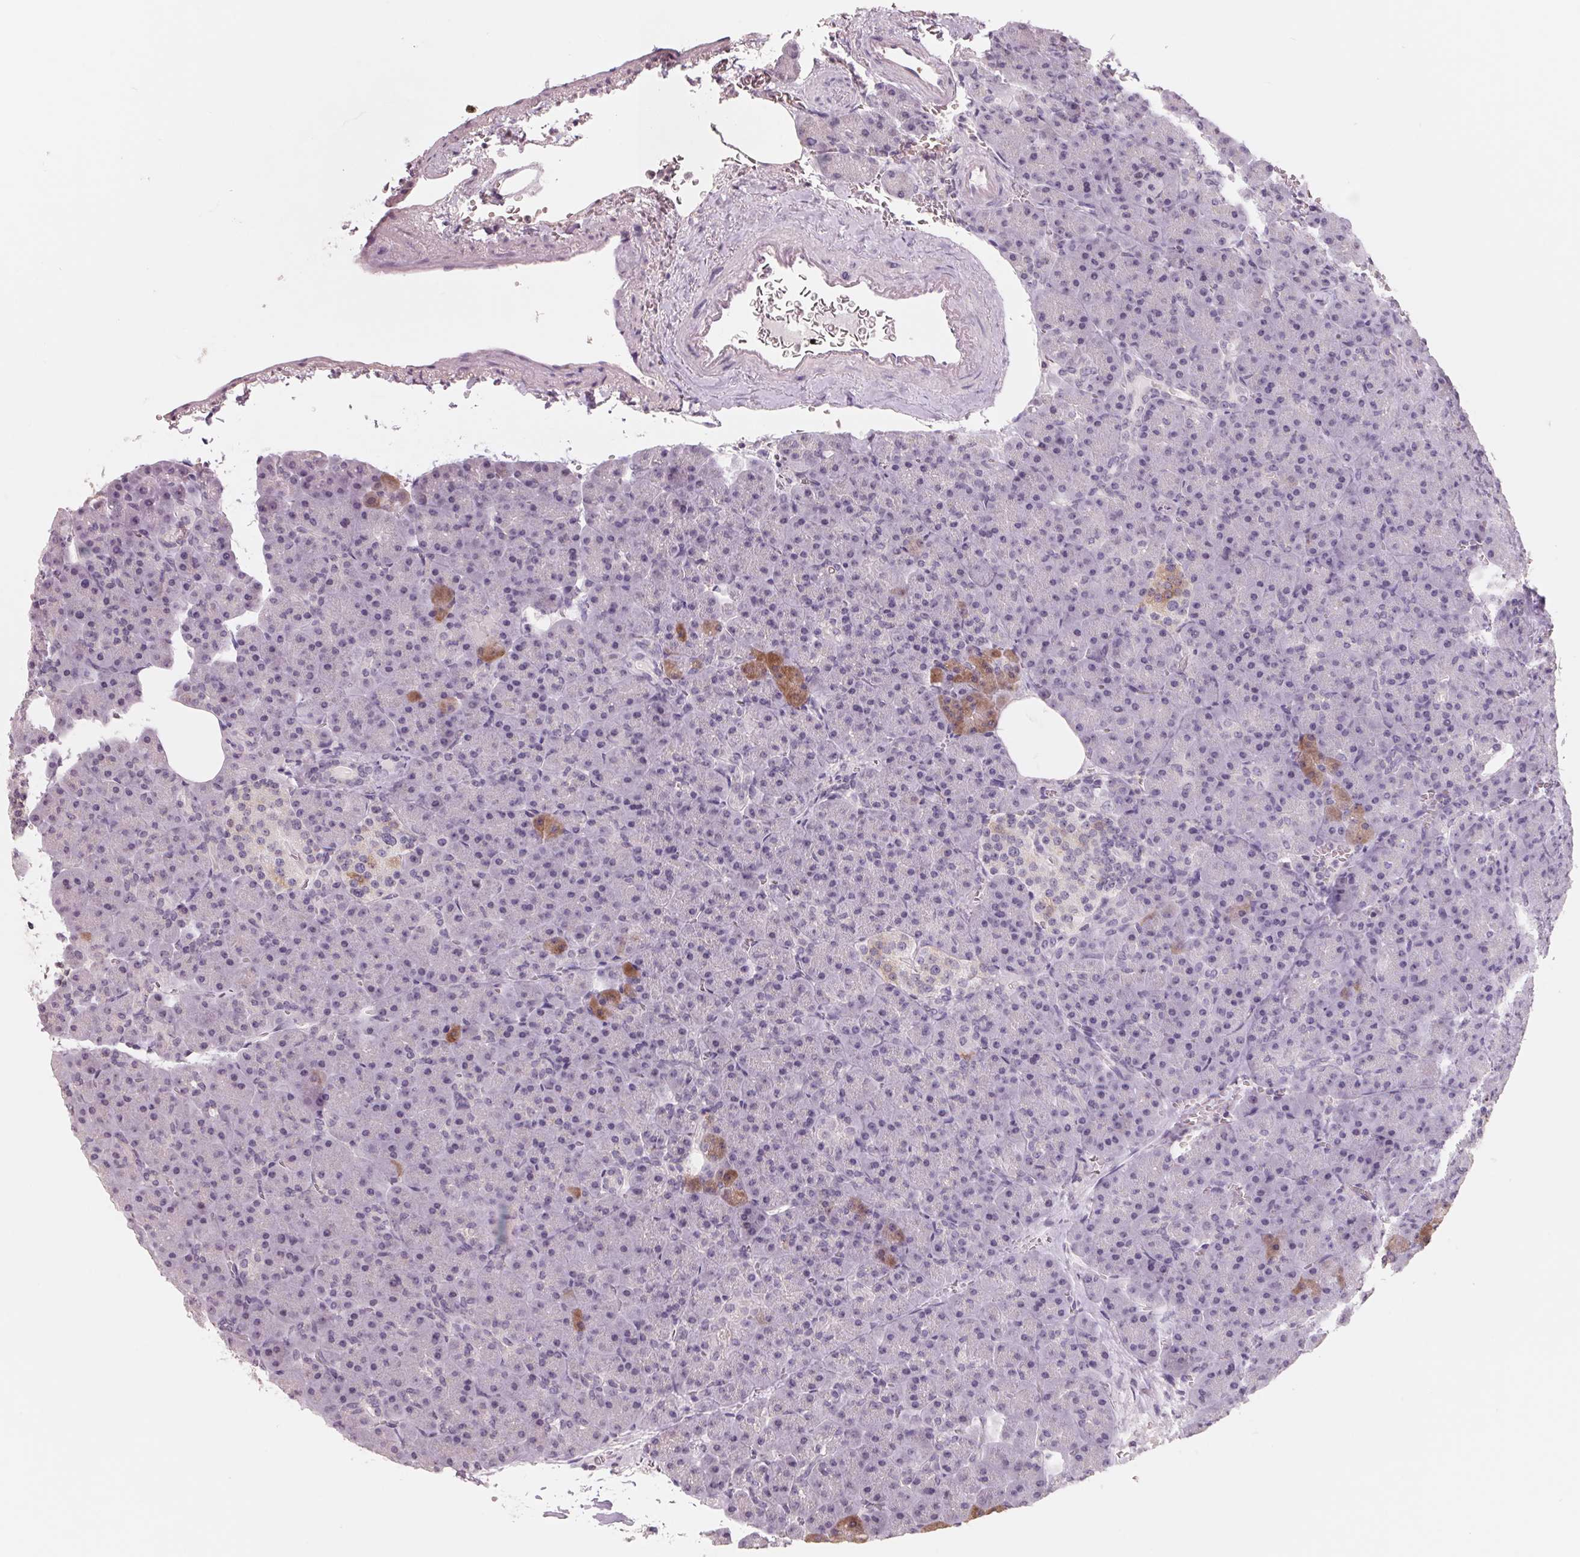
{"staining": {"intensity": "moderate", "quantity": "<25%", "location": "cytoplasmic/membranous"}, "tissue": "pancreas", "cell_type": "Exocrine glandular cells", "image_type": "normal", "snomed": [{"axis": "morphology", "description": "Normal tissue, NOS"}, {"axis": "topography", "description": "Pancreas"}], "caption": "Unremarkable pancreas demonstrates moderate cytoplasmic/membranous positivity in approximately <25% of exocrine glandular cells, visualized by immunohistochemistry. The staining is performed using DAB (3,3'-diaminobenzidine) brown chromogen to label protein expression. The nuclei are counter-stained blue using hematoxylin.", "gene": "FTCD", "patient": {"sex": "female", "age": 74}}